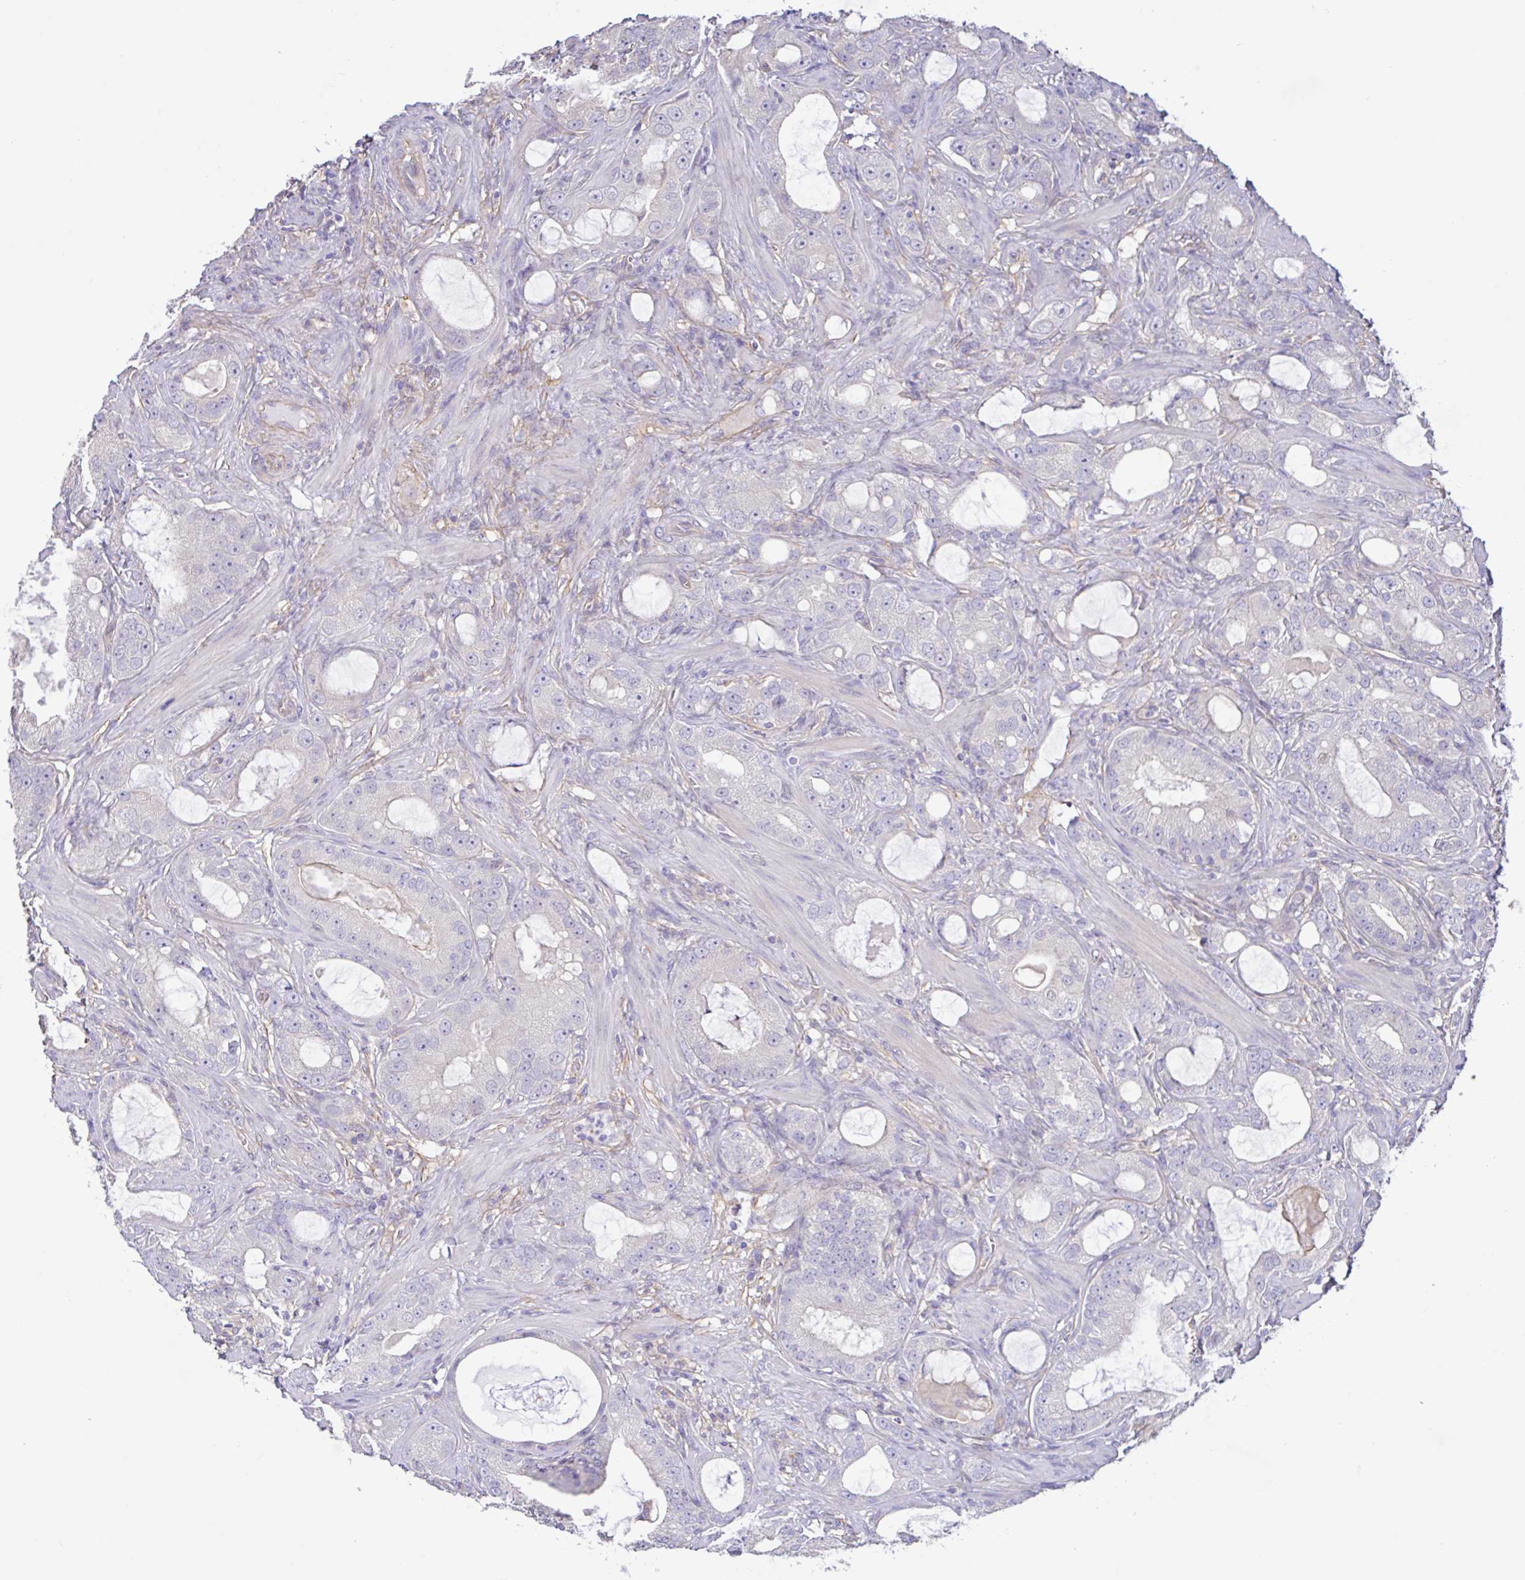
{"staining": {"intensity": "negative", "quantity": "none", "location": "none"}, "tissue": "prostate cancer", "cell_type": "Tumor cells", "image_type": "cancer", "snomed": [{"axis": "morphology", "description": "Adenocarcinoma, High grade"}, {"axis": "topography", "description": "Prostate"}], "caption": "A histopathology image of prostate cancer (adenocarcinoma (high-grade)) stained for a protein displays no brown staining in tumor cells.", "gene": "PLCD4", "patient": {"sex": "male", "age": 65}}